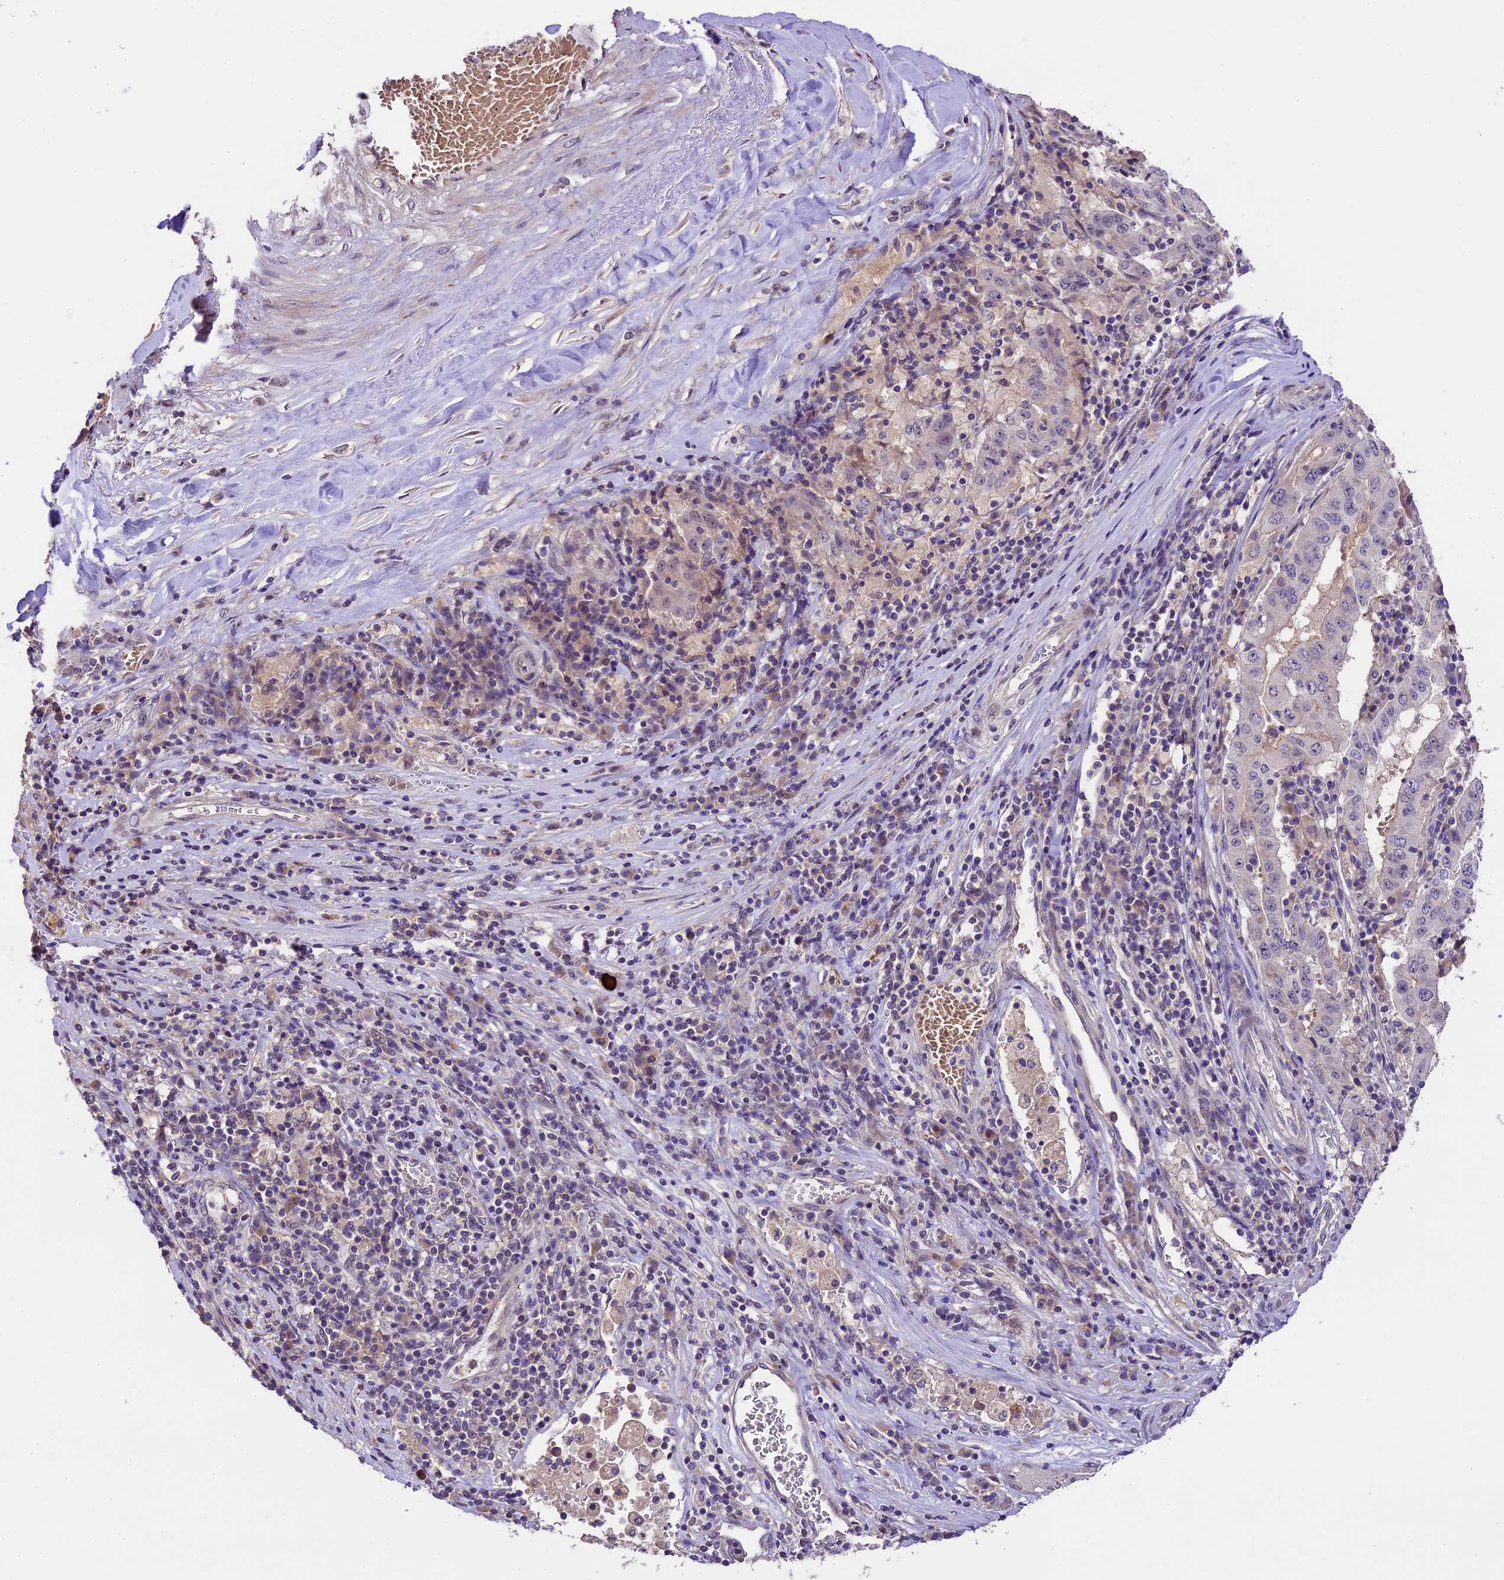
{"staining": {"intensity": "negative", "quantity": "none", "location": "none"}, "tissue": "pancreatic cancer", "cell_type": "Tumor cells", "image_type": "cancer", "snomed": [{"axis": "morphology", "description": "Adenocarcinoma, NOS"}, {"axis": "topography", "description": "Pancreas"}], "caption": "Pancreatic cancer (adenocarcinoma) was stained to show a protein in brown. There is no significant staining in tumor cells. Nuclei are stained in blue.", "gene": "DGKH", "patient": {"sex": "male", "age": 63}}